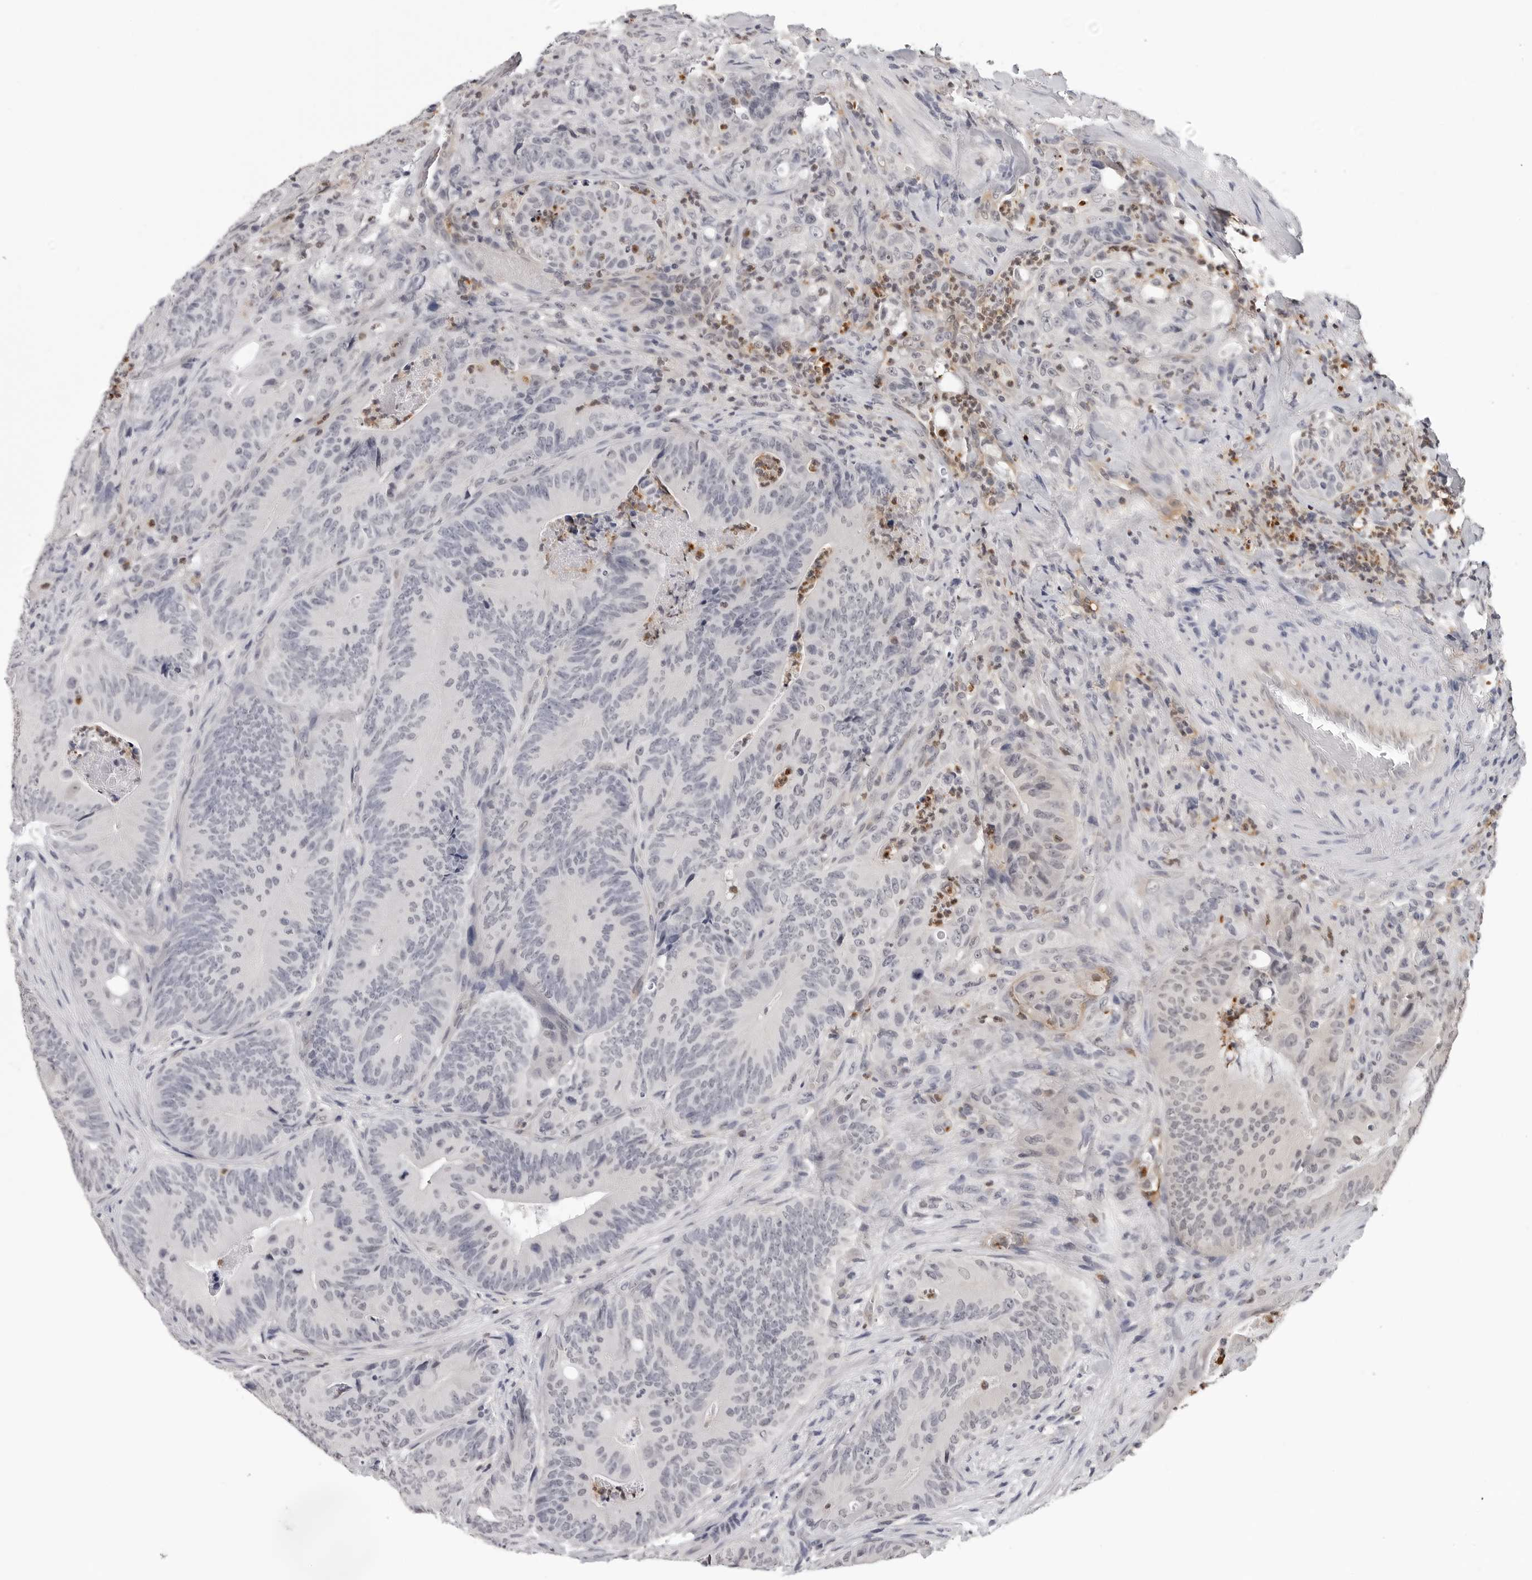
{"staining": {"intensity": "negative", "quantity": "none", "location": "none"}, "tissue": "colorectal cancer", "cell_type": "Tumor cells", "image_type": "cancer", "snomed": [{"axis": "morphology", "description": "Normal tissue, NOS"}, {"axis": "topography", "description": "Colon"}], "caption": "Immunohistochemical staining of colorectal cancer exhibits no significant staining in tumor cells. (Immunohistochemistry (ihc), brightfield microscopy, high magnification).", "gene": "TRMT13", "patient": {"sex": "female", "age": 82}}